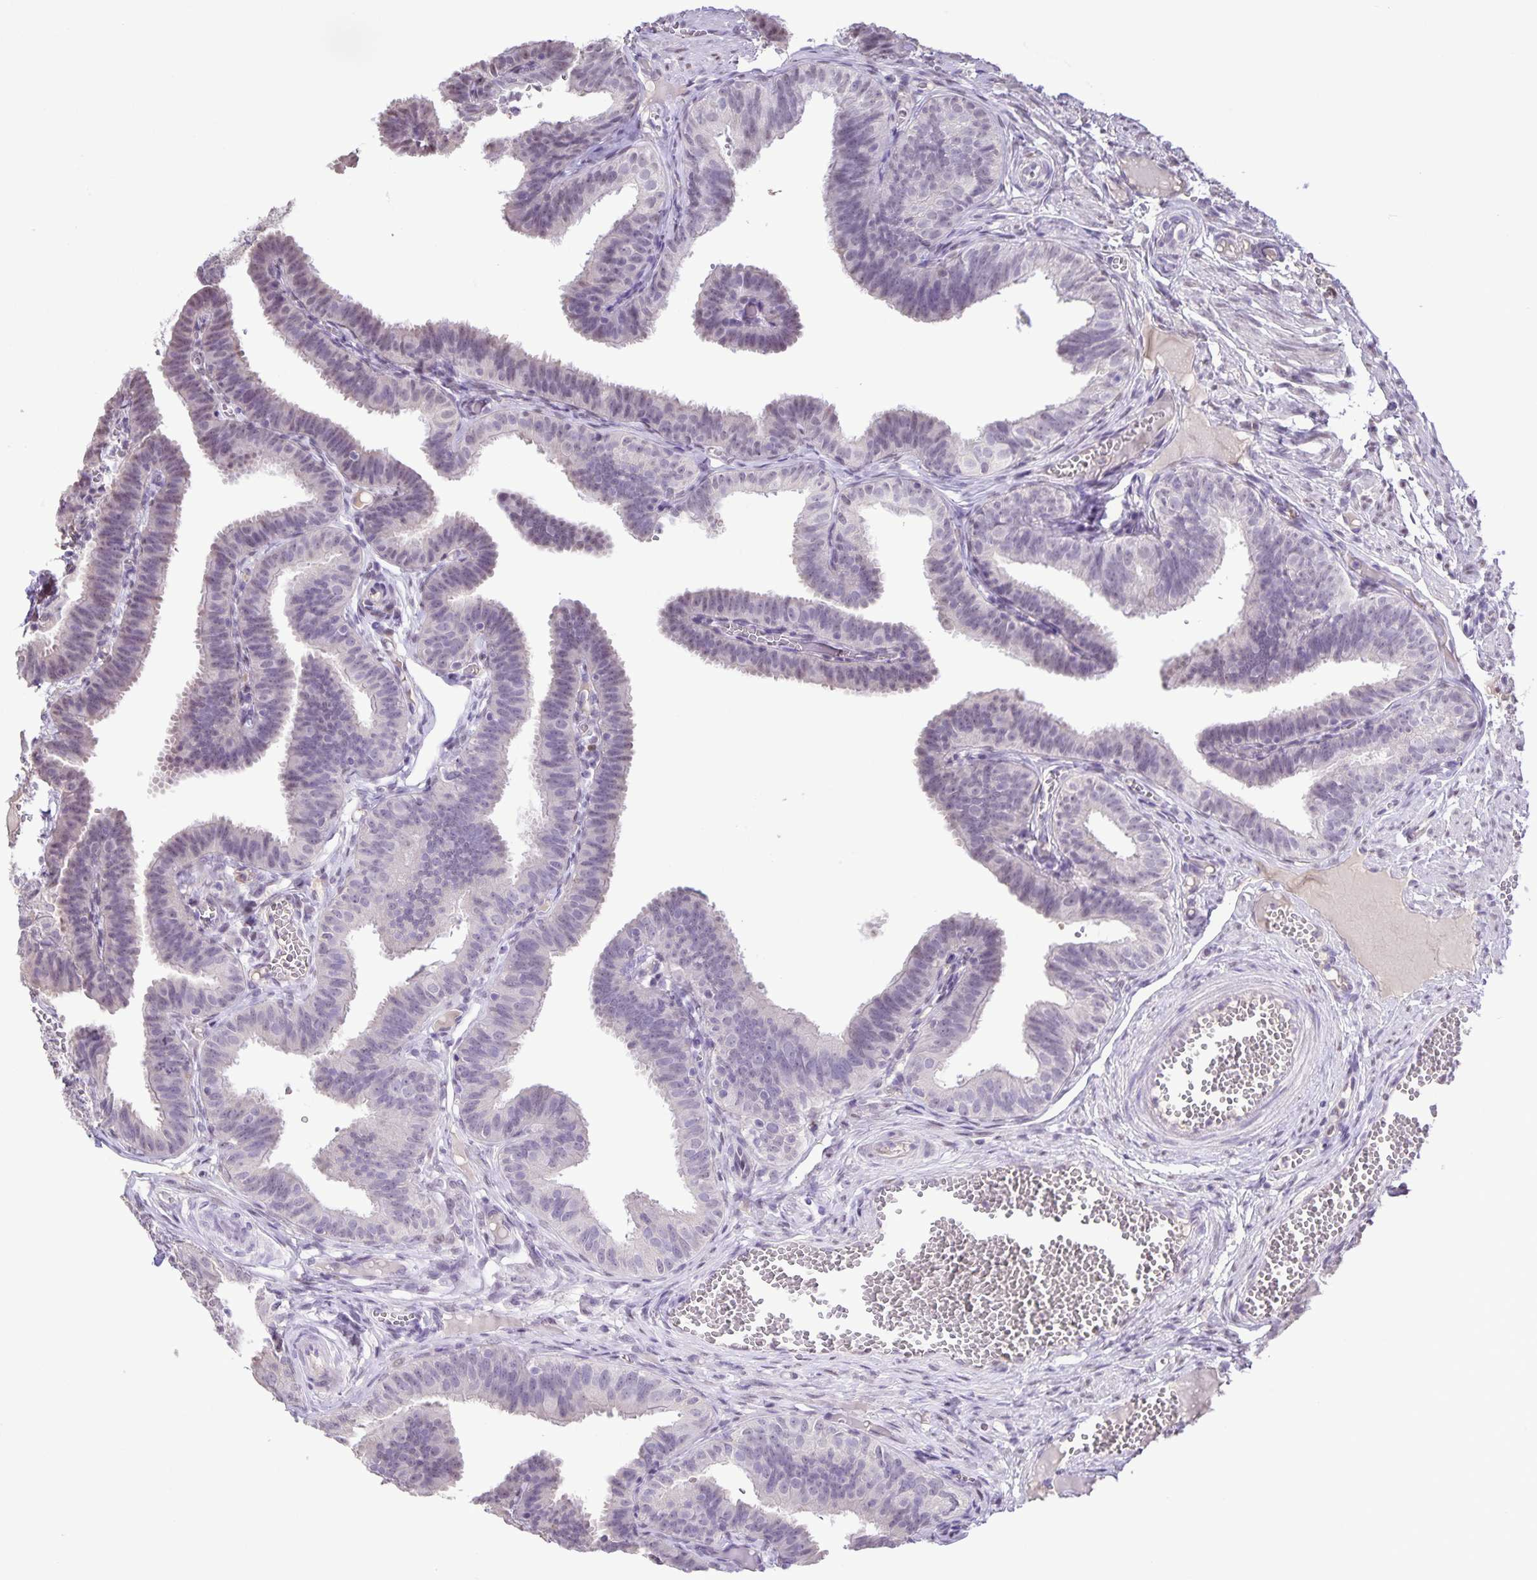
{"staining": {"intensity": "weak", "quantity": "<25%", "location": "nuclear"}, "tissue": "fallopian tube", "cell_type": "Glandular cells", "image_type": "normal", "snomed": [{"axis": "morphology", "description": "Normal tissue, NOS"}, {"axis": "topography", "description": "Fallopian tube"}], "caption": "A high-resolution image shows immunohistochemistry staining of unremarkable fallopian tube, which demonstrates no significant staining in glandular cells.", "gene": "ONECUT2", "patient": {"sex": "female", "age": 25}}